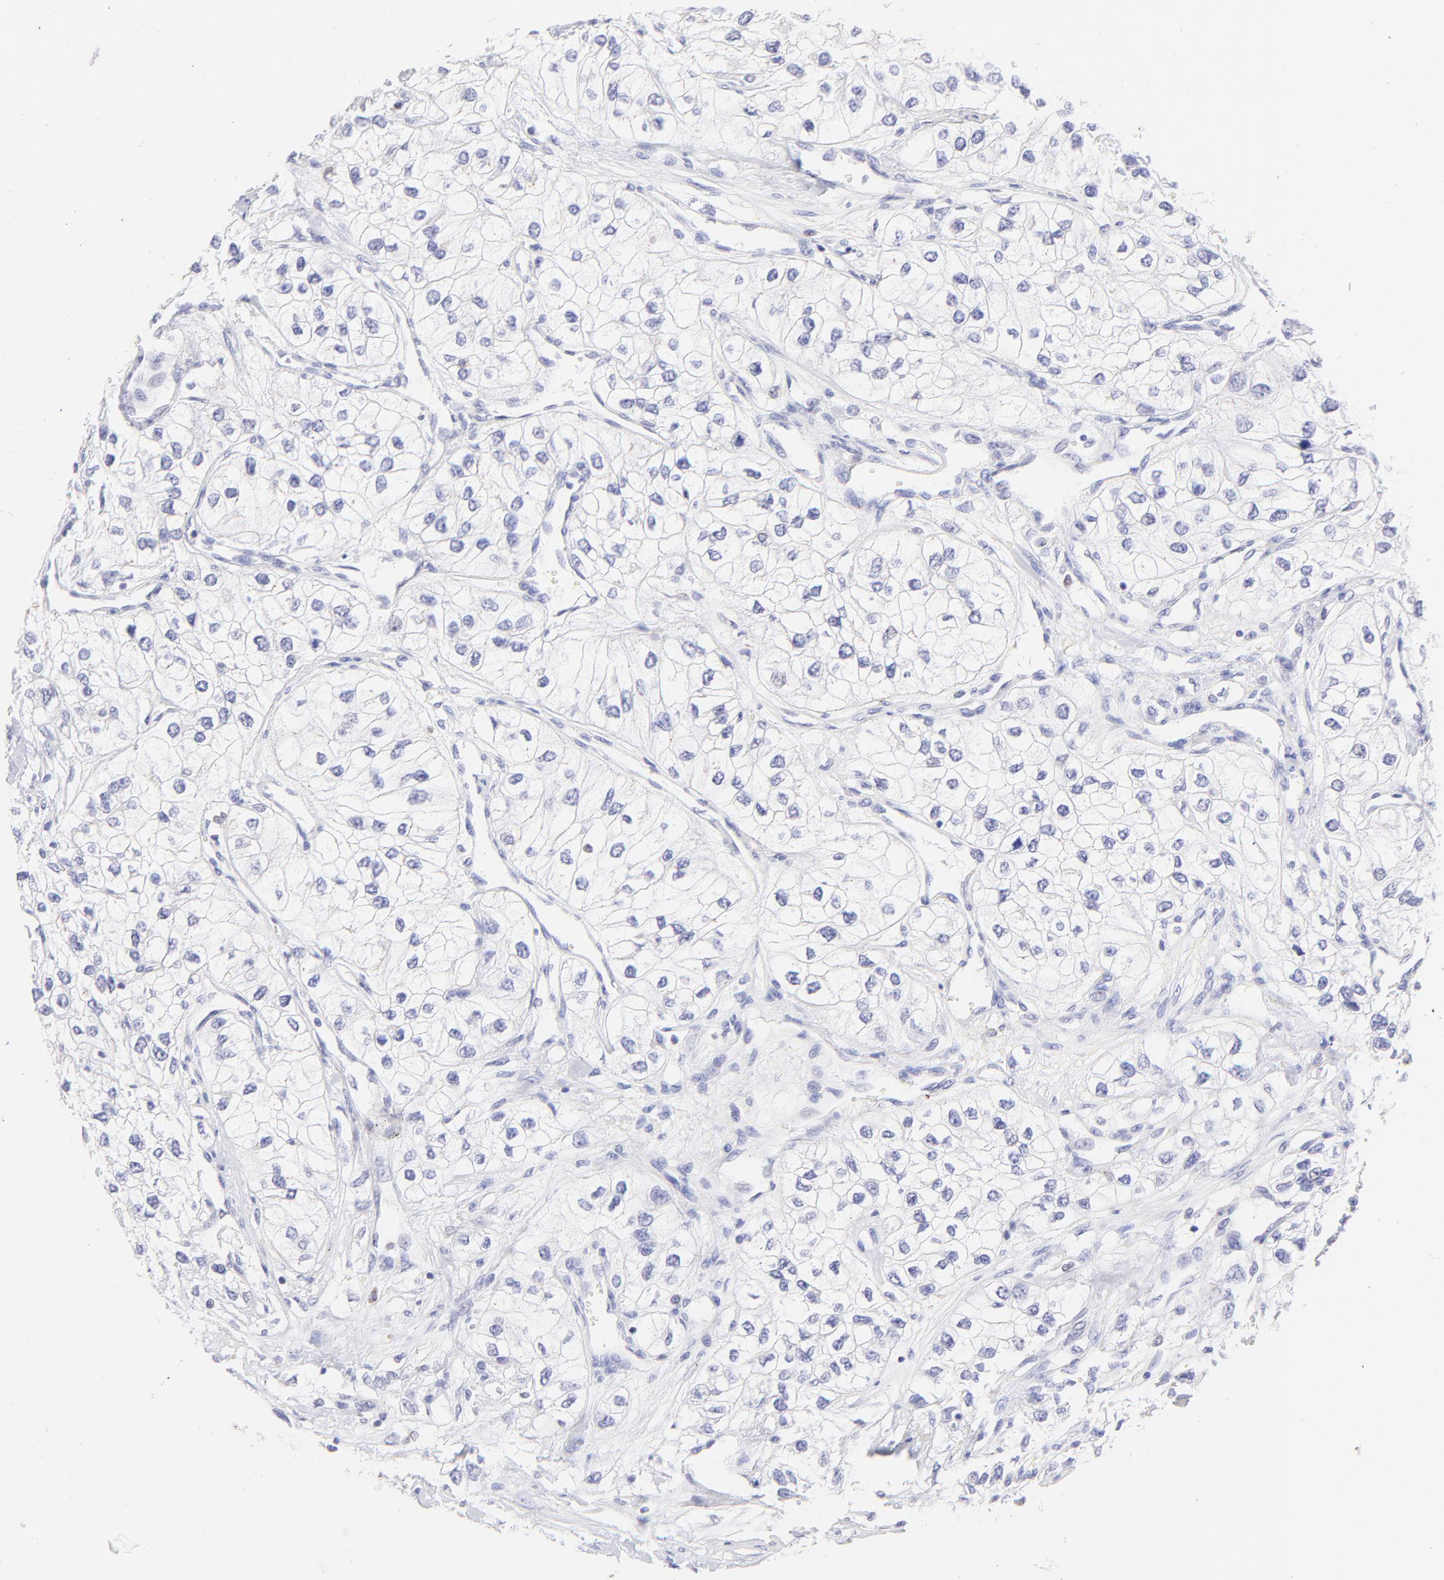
{"staining": {"intensity": "negative", "quantity": "none", "location": "none"}, "tissue": "renal cancer", "cell_type": "Tumor cells", "image_type": "cancer", "snomed": [{"axis": "morphology", "description": "Adenocarcinoma, NOS"}, {"axis": "topography", "description": "Kidney"}], "caption": "Tumor cells show no significant expression in renal adenocarcinoma.", "gene": "IRAG2", "patient": {"sex": "male", "age": 57}}